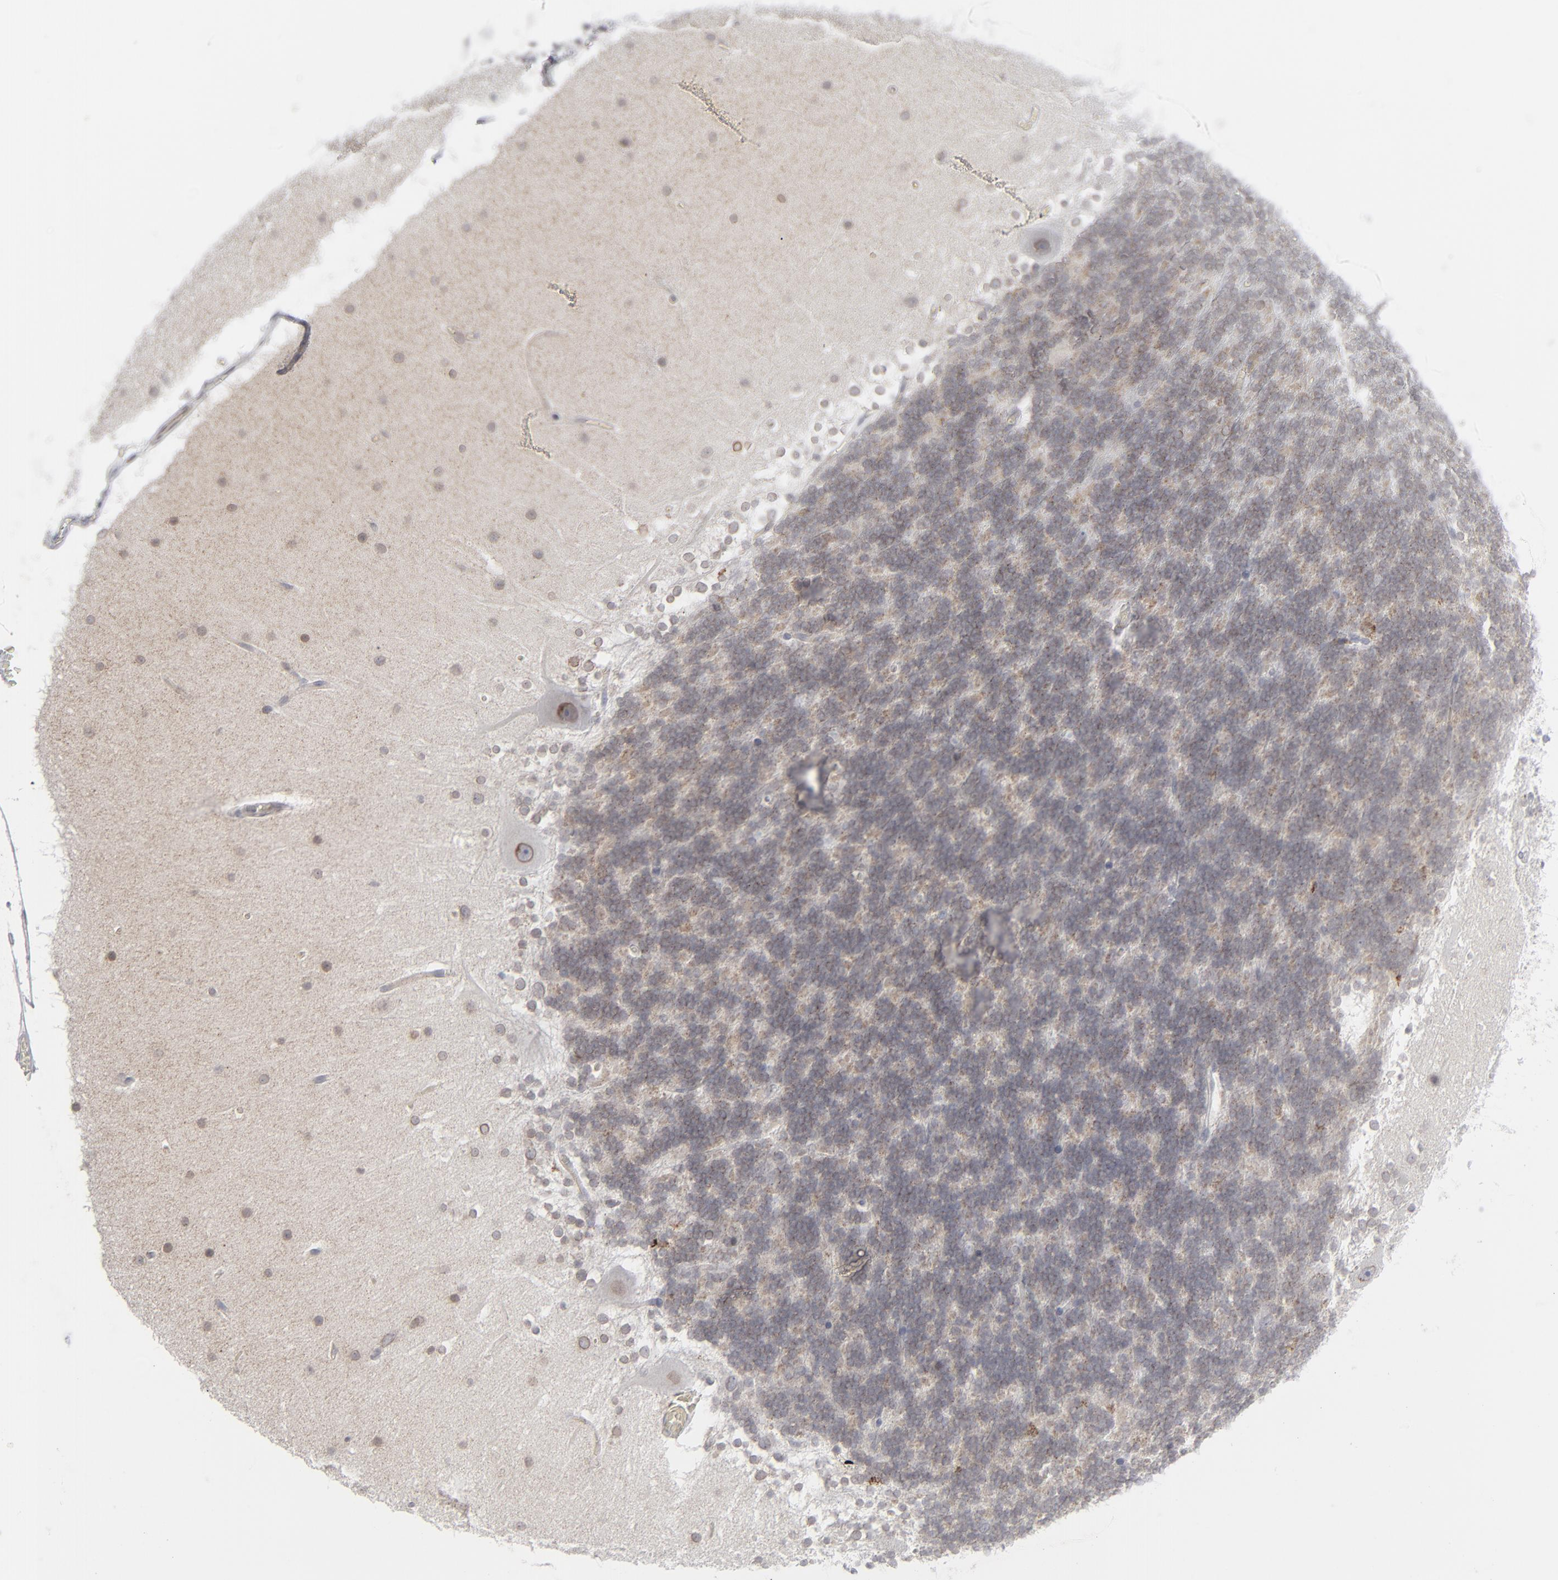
{"staining": {"intensity": "weak", "quantity": ">75%", "location": "cytoplasmic/membranous,nuclear"}, "tissue": "cerebellum", "cell_type": "Cells in granular layer", "image_type": "normal", "snomed": [{"axis": "morphology", "description": "Normal tissue, NOS"}, {"axis": "topography", "description": "Cerebellum"}], "caption": "High-magnification brightfield microscopy of normal cerebellum stained with DAB (brown) and counterstained with hematoxylin (blue). cells in granular layer exhibit weak cytoplasmic/membranous,nuclear staining is identified in approximately>75% of cells. Nuclei are stained in blue.", "gene": "NUP88", "patient": {"sex": "female", "age": 19}}